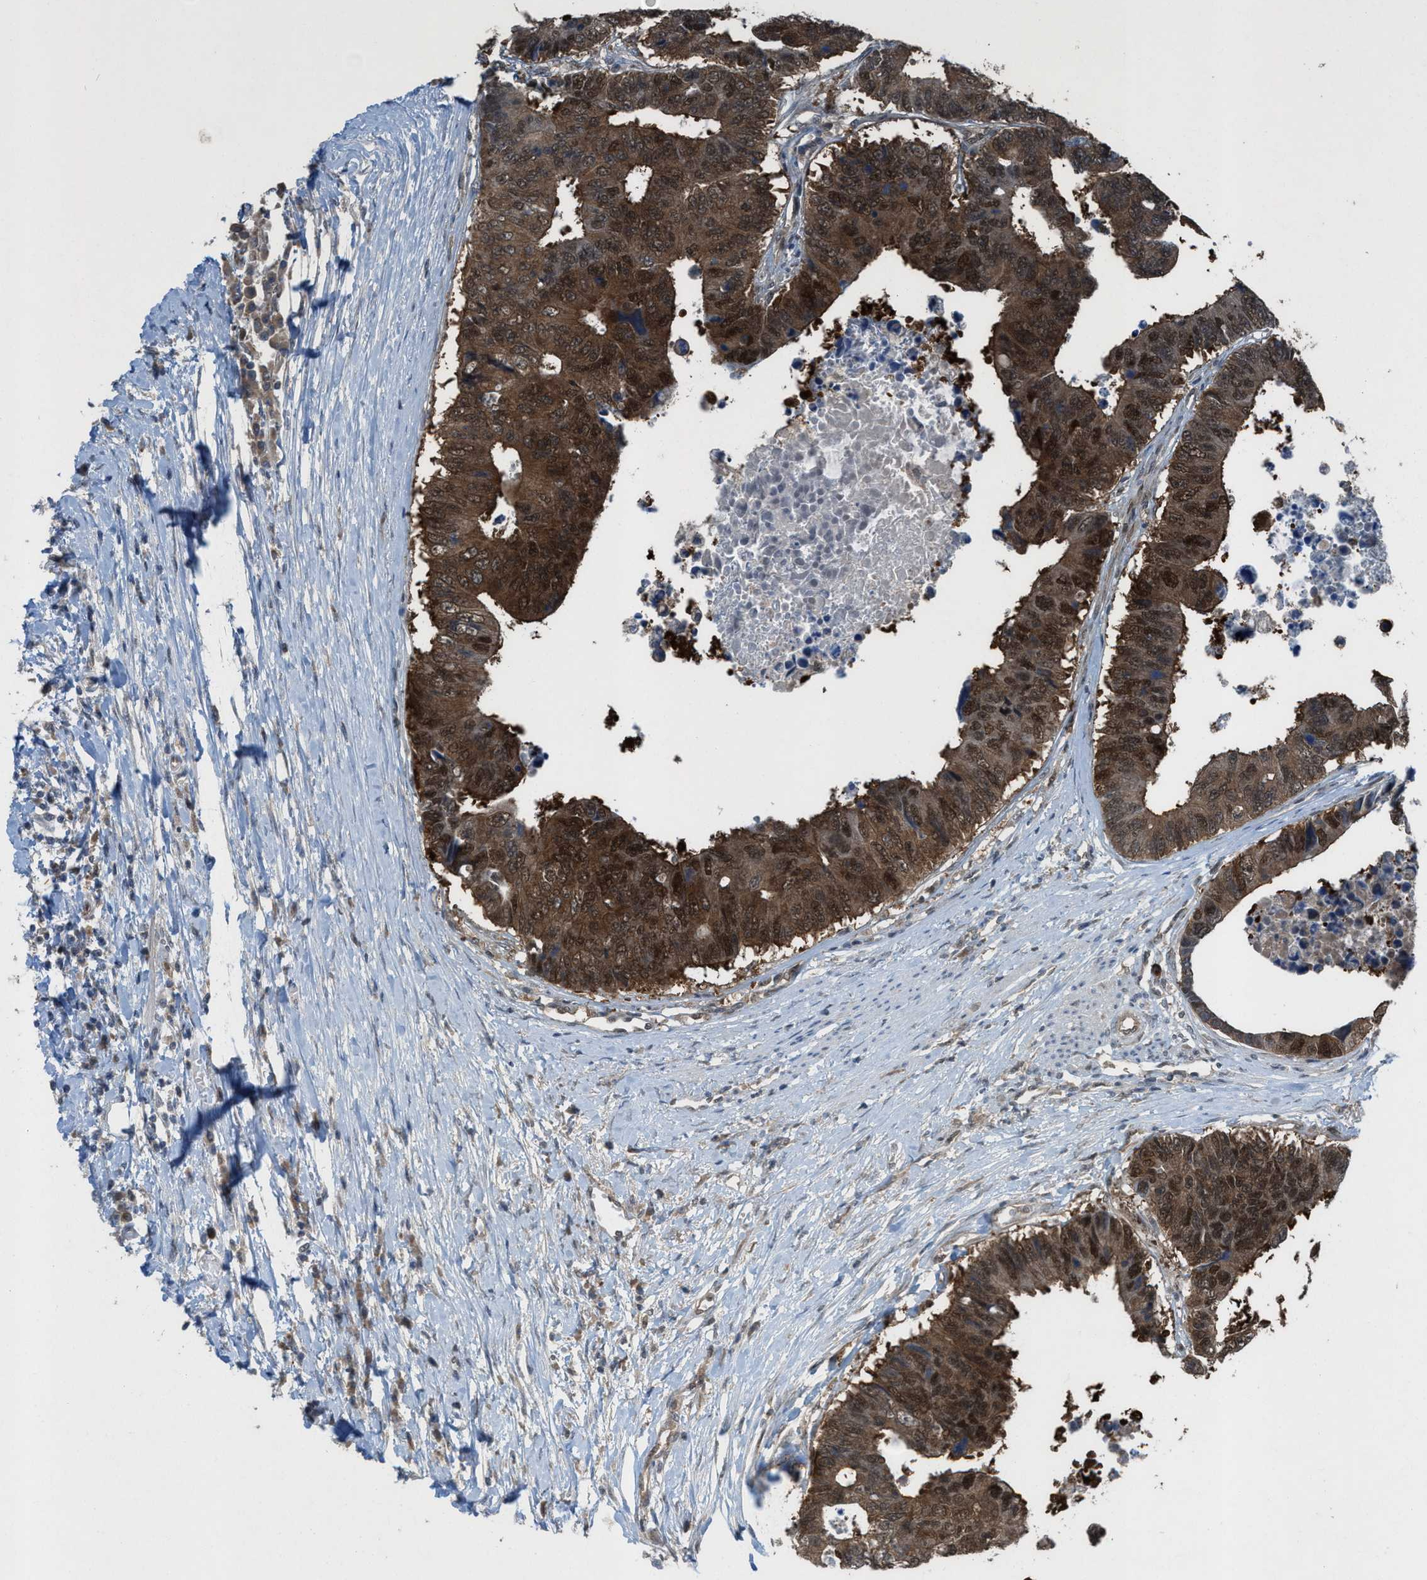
{"staining": {"intensity": "moderate", "quantity": ">75%", "location": "cytoplasmic/membranous,nuclear"}, "tissue": "colorectal cancer", "cell_type": "Tumor cells", "image_type": "cancer", "snomed": [{"axis": "morphology", "description": "Adenocarcinoma, NOS"}, {"axis": "topography", "description": "Rectum"}], "caption": "Brown immunohistochemical staining in colorectal cancer exhibits moderate cytoplasmic/membranous and nuclear positivity in about >75% of tumor cells.", "gene": "PLAA", "patient": {"sex": "male", "age": 84}}